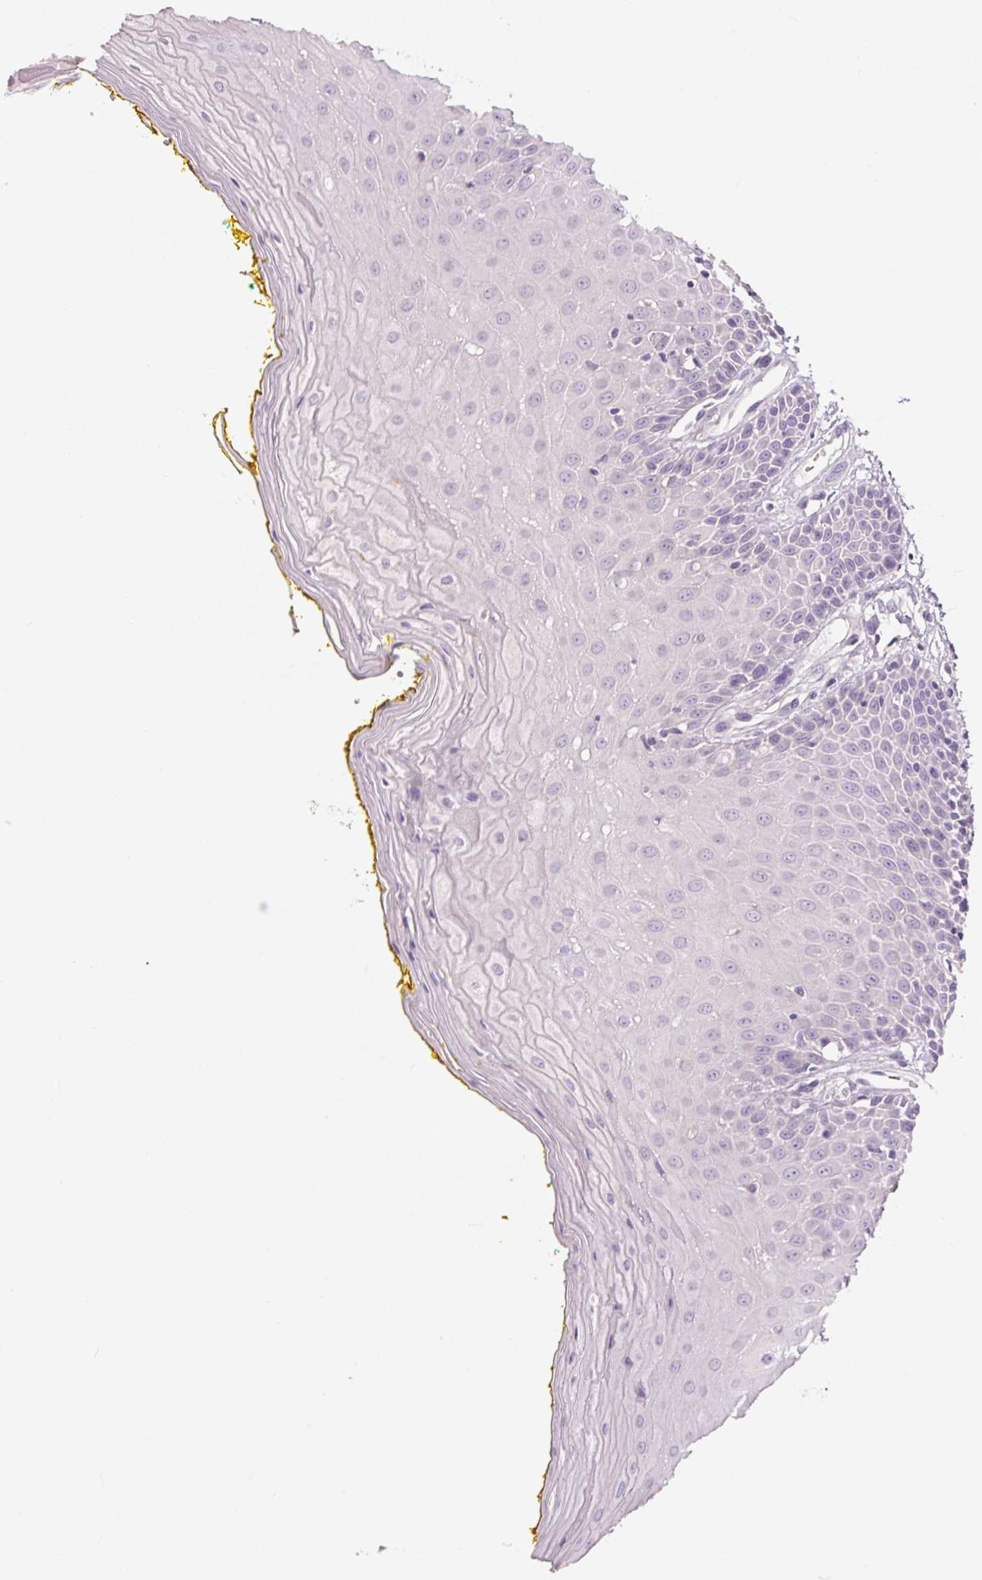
{"staining": {"intensity": "negative", "quantity": "none", "location": "none"}, "tissue": "oral mucosa", "cell_type": "Squamous epithelial cells", "image_type": "normal", "snomed": [{"axis": "morphology", "description": "Normal tissue, NOS"}, {"axis": "morphology", "description": "Squamous cell carcinoma, NOS"}, {"axis": "topography", "description": "Oral tissue"}, {"axis": "topography", "description": "Head-Neck"}], "caption": "A high-resolution image shows immunohistochemistry staining of unremarkable oral mucosa, which exhibits no significant expression in squamous epithelial cells.", "gene": "HSD17B1", "patient": {"sex": "female", "age": 70}}